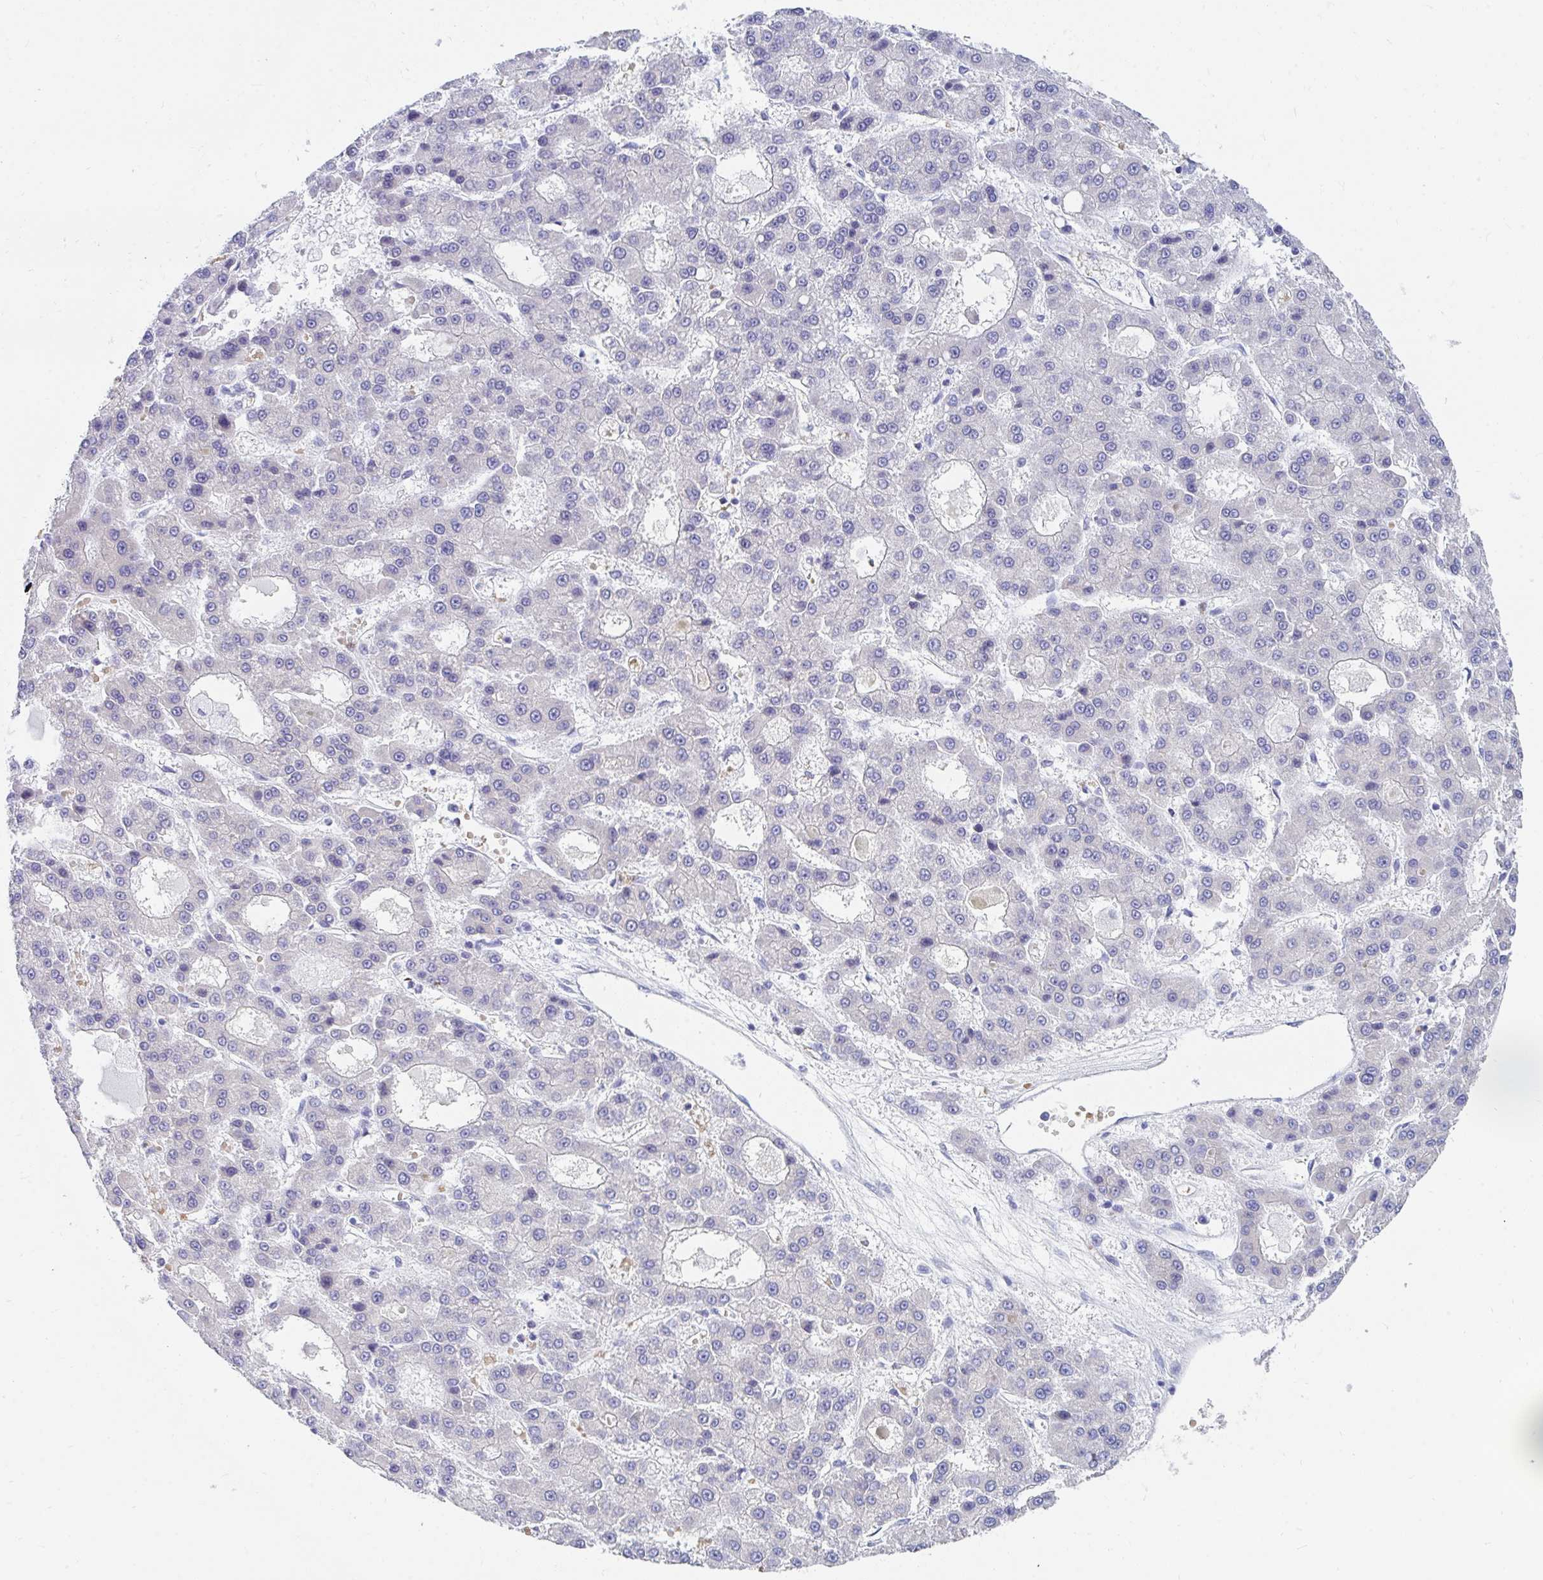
{"staining": {"intensity": "negative", "quantity": "none", "location": "none"}, "tissue": "liver cancer", "cell_type": "Tumor cells", "image_type": "cancer", "snomed": [{"axis": "morphology", "description": "Carcinoma, Hepatocellular, NOS"}, {"axis": "topography", "description": "Liver"}], "caption": "DAB (3,3'-diaminobenzidine) immunohistochemical staining of human liver hepatocellular carcinoma shows no significant positivity in tumor cells.", "gene": "MROH2B", "patient": {"sex": "male", "age": 70}}